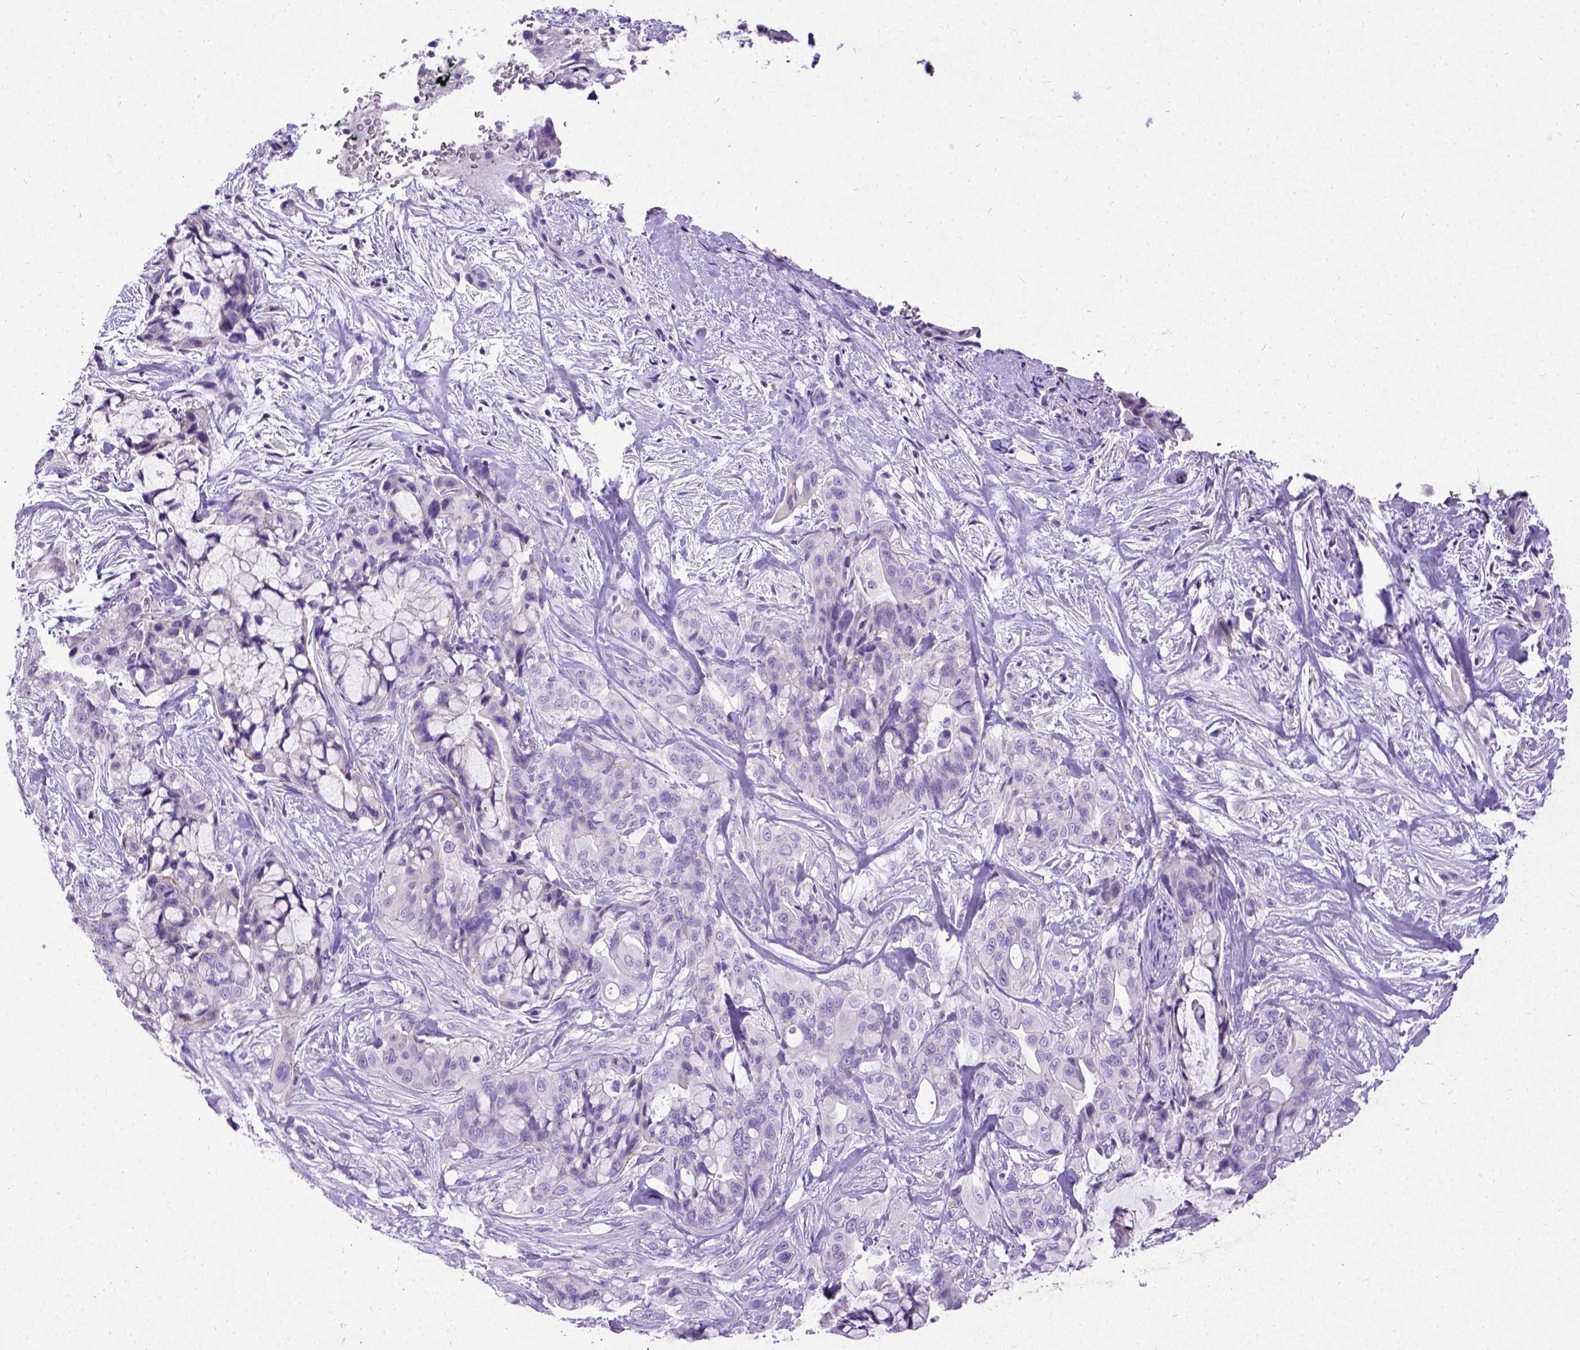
{"staining": {"intensity": "negative", "quantity": "none", "location": "none"}, "tissue": "pancreatic cancer", "cell_type": "Tumor cells", "image_type": "cancer", "snomed": [{"axis": "morphology", "description": "Adenocarcinoma, NOS"}, {"axis": "topography", "description": "Pancreas"}], "caption": "Tumor cells show no significant protein positivity in adenocarcinoma (pancreatic). (DAB (3,3'-diaminobenzidine) immunohistochemistry (IHC), high magnification).", "gene": "NEUROD4", "patient": {"sex": "male", "age": 71}}